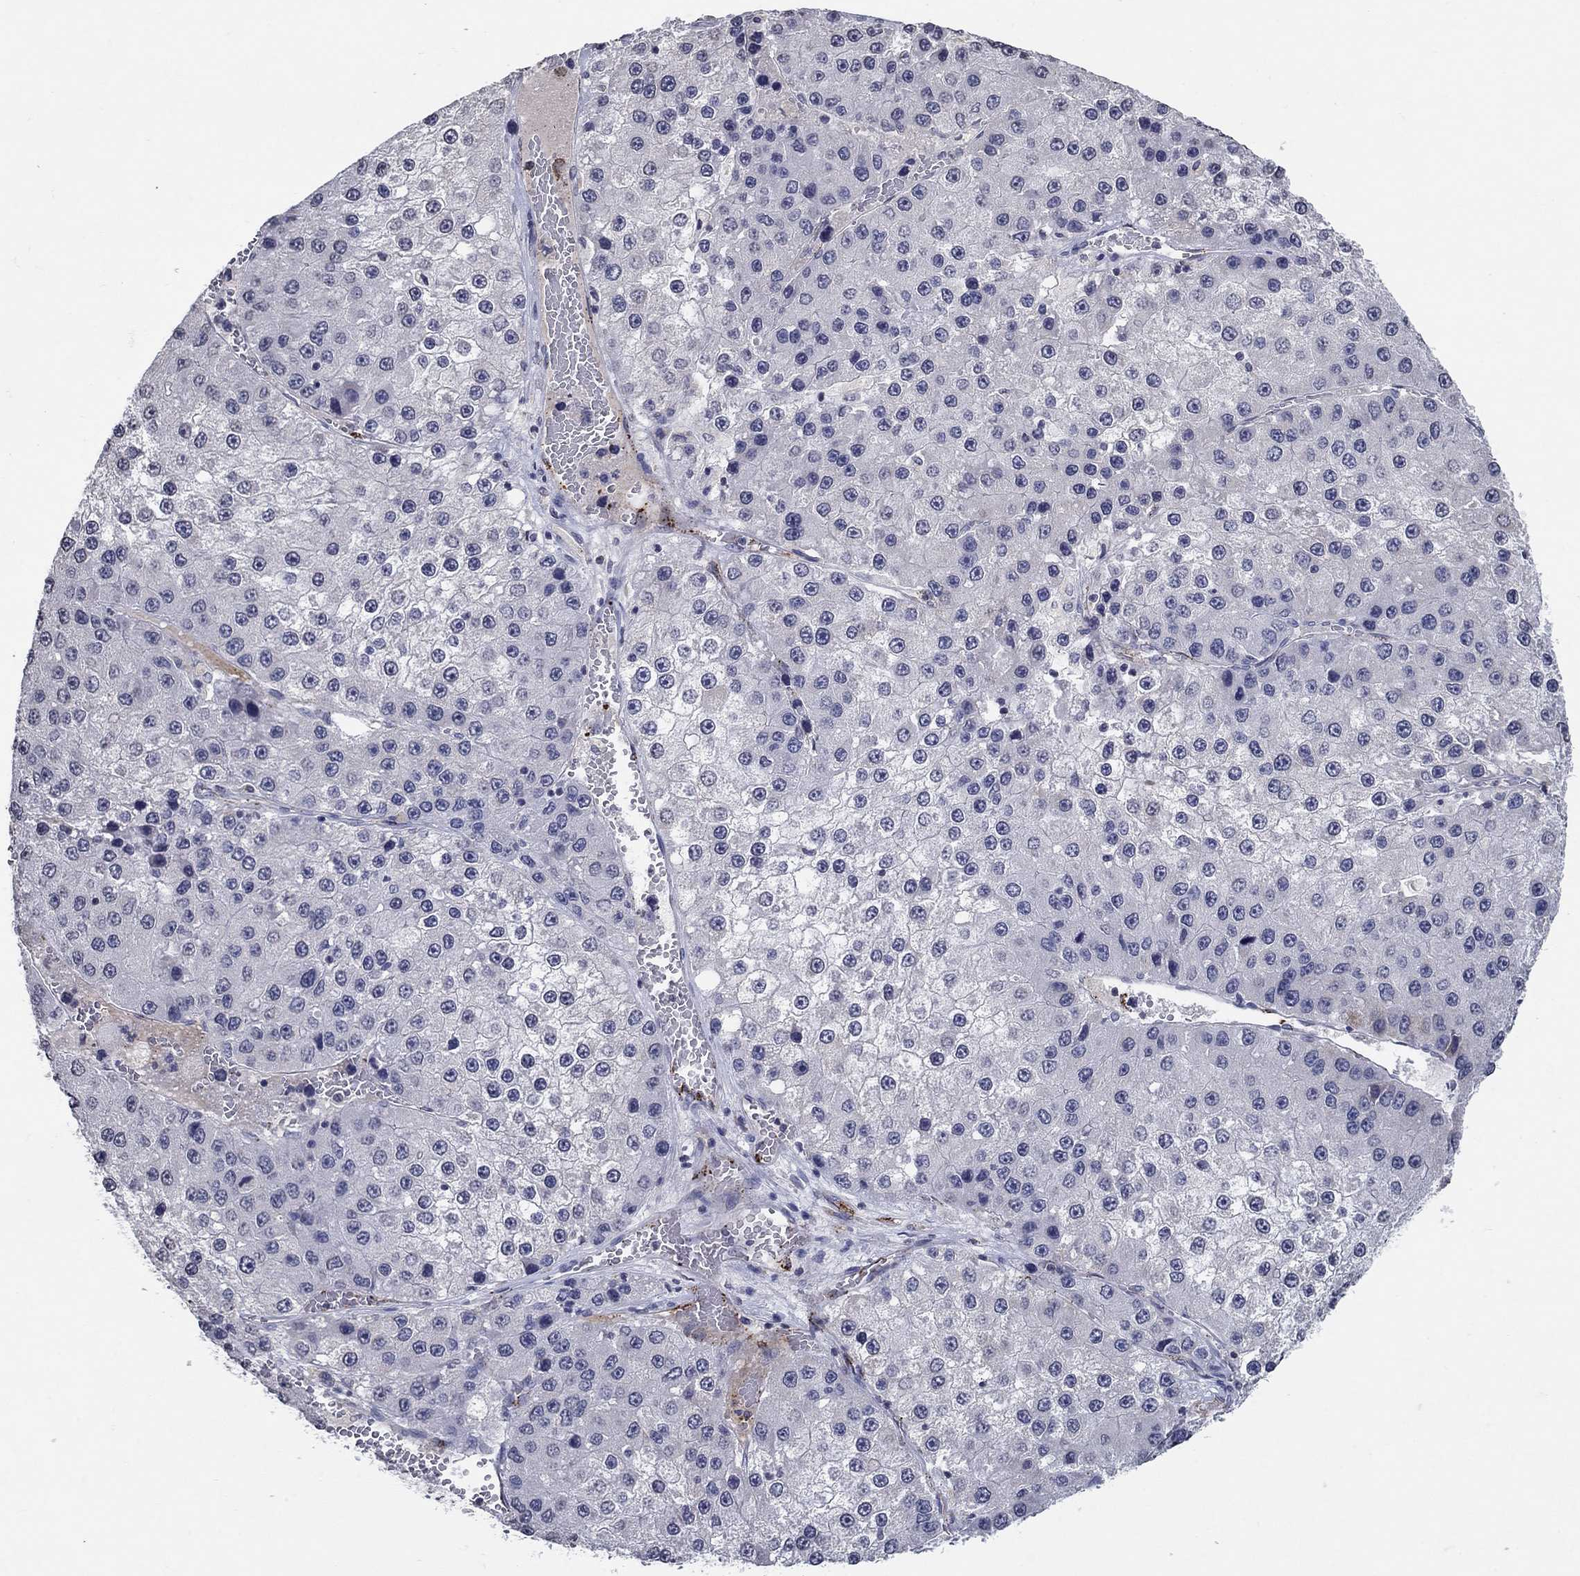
{"staining": {"intensity": "negative", "quantity": "none", "location": "none"}, "tissue": "liver cancer", "cell_type": "Tumor cells", "image_type": "cancer", "snomed": [{"axis": "morphology", "description": "Carcinoma, Hepatocellular, NOS"}, {"axis": "topography", "description": "Liver"}], "caption": "The micrograph reveals no staining of tumor cells in hepatocellular carcinoma (liver). (Brightfield microscopy of DAB (3,3'-diaminobenzidine) IHC at high magnification).", "gene": "TINAG", "patient": {"sex": "female", "age": 73}}